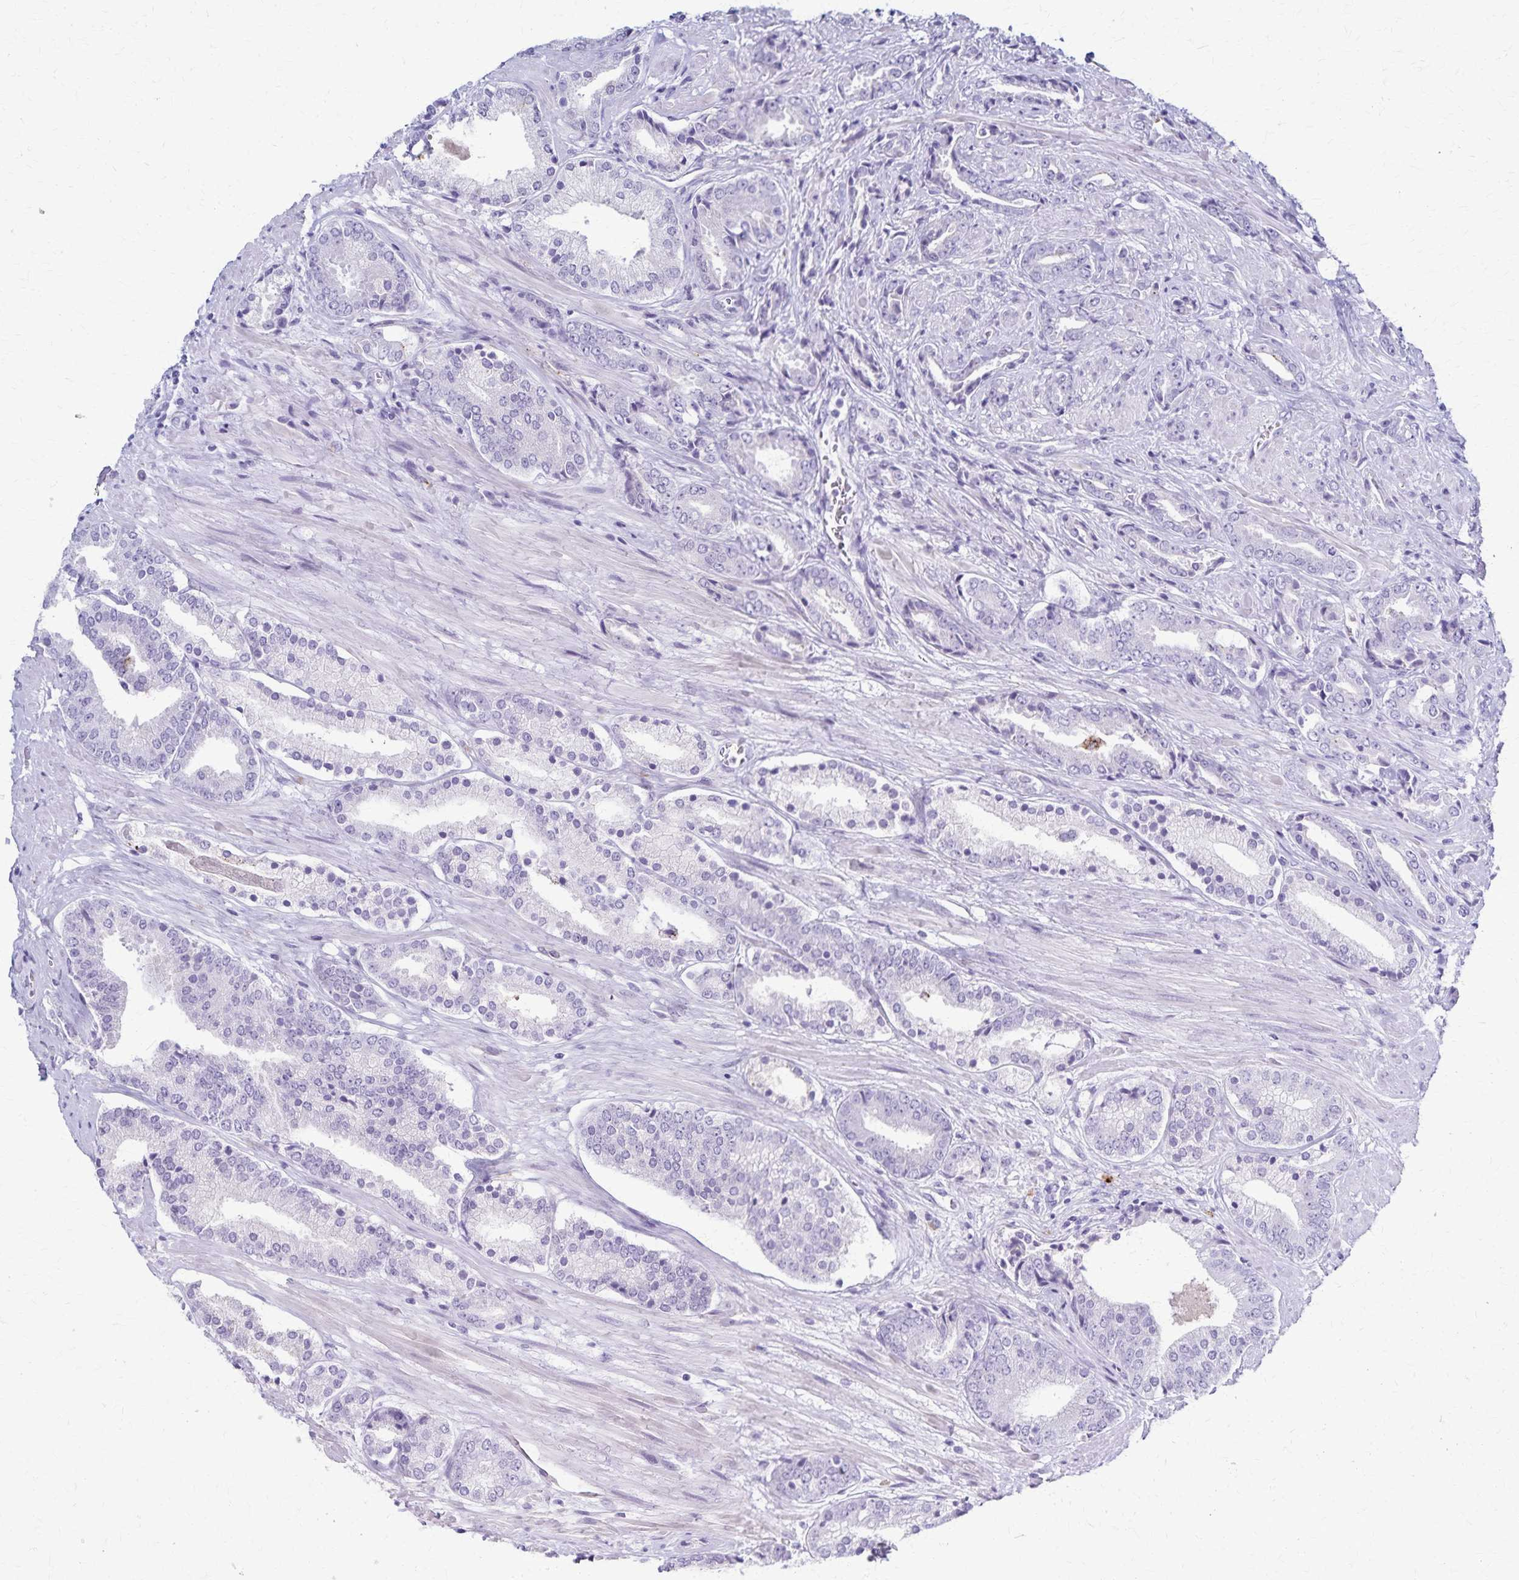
{"staining": {"intensity": "negative", "quantity": "none", "location": "none"}, "tissue": "prostate cancer", "cell_type": "Tumor cells", "image_type": "cancer", "snomed": [{"axis": "morphology", "description": "Adenocarcinoma, High grade"}, {"axis": "topography", "description": "Prostate"}], "caption": "DAB (3,3'-diaminobenzidine) immunohistochemical staining of human adenocarcinoma (high-grade) (prostate) shows no significant staining in tumor cells.", "gene": "TMEM60", "patient": {"sex": "male", "age": 56}}